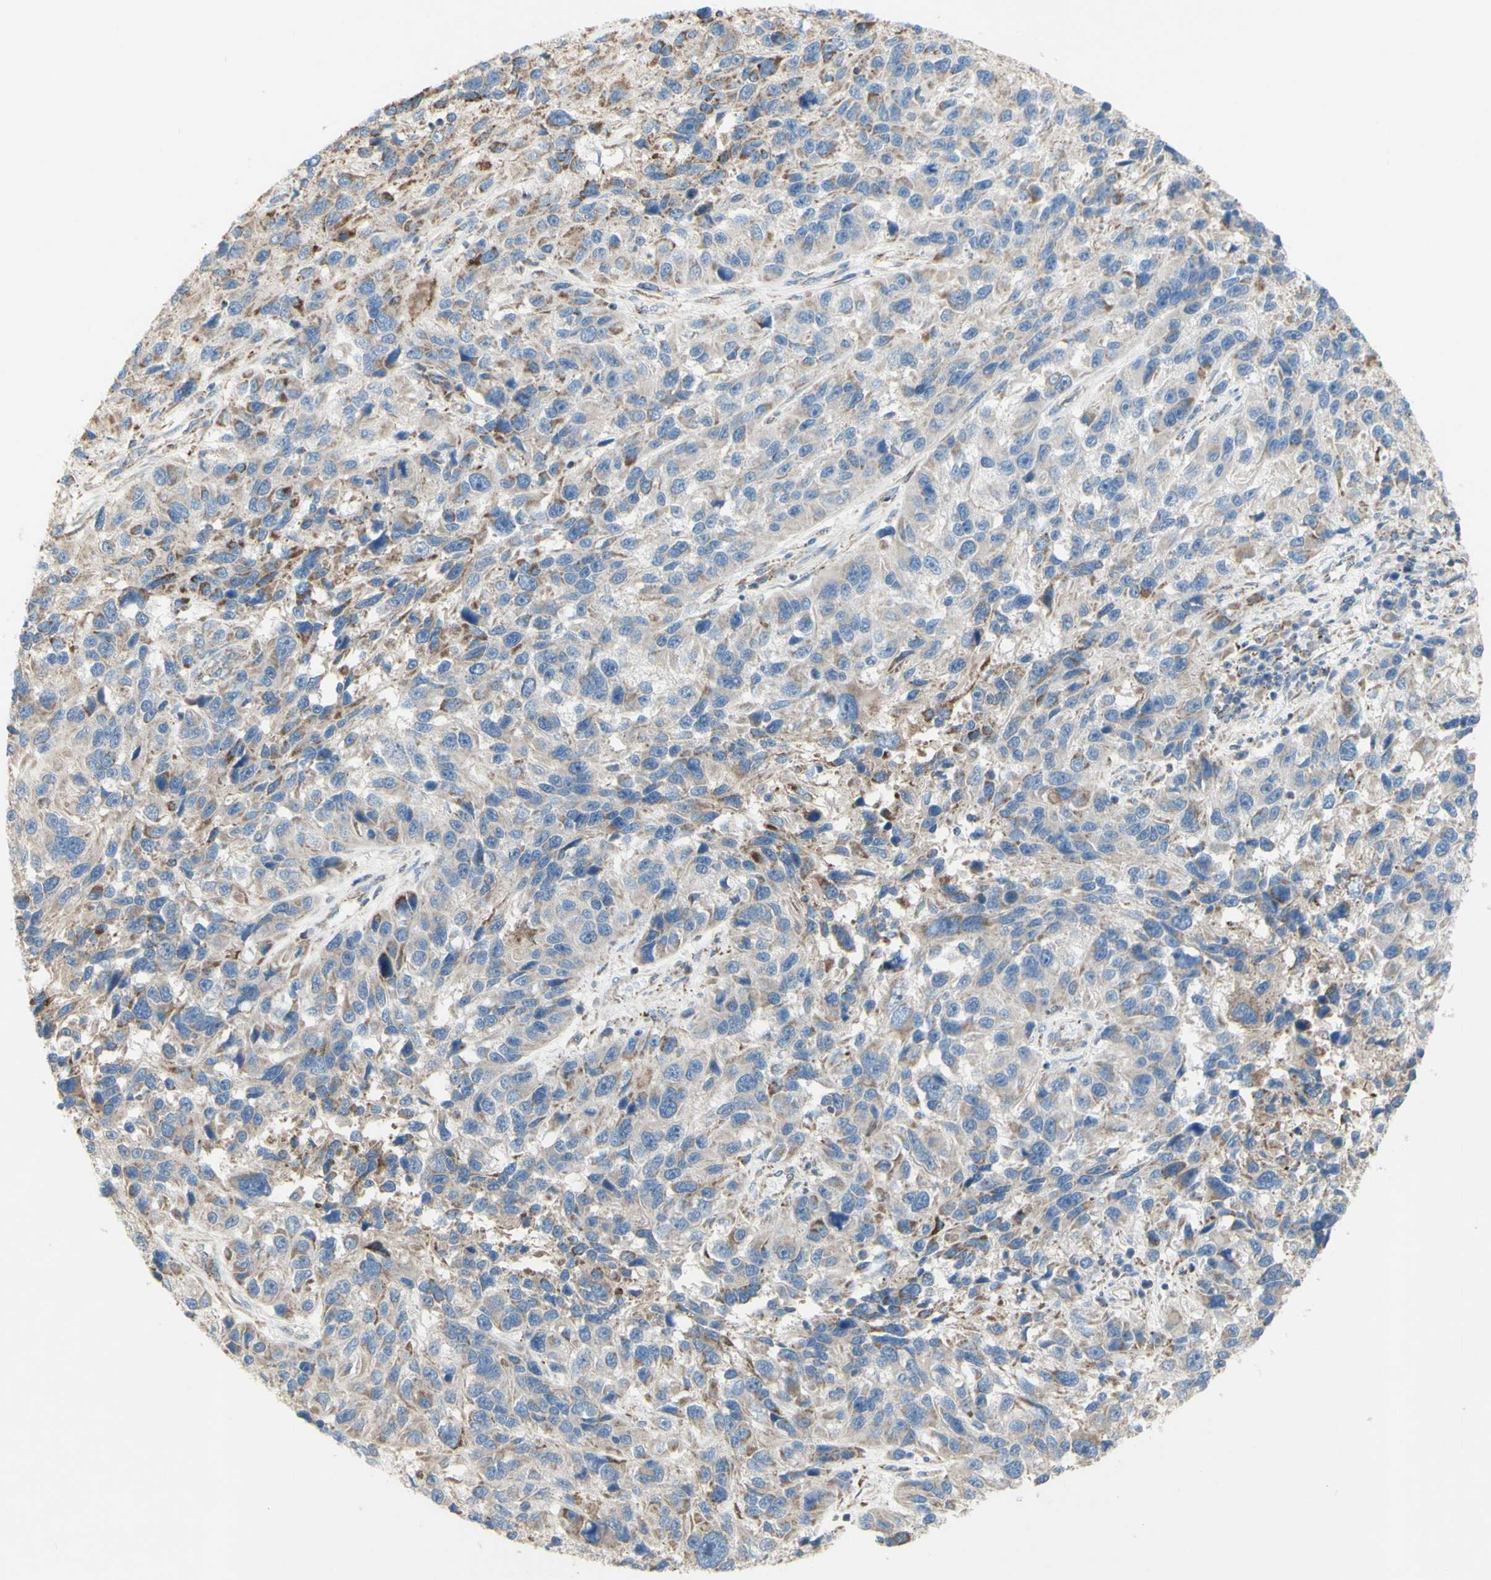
{"staining": {"intensity": "weak", "quantity": "<25%", "location": "cytoplasmic/membranous"}, "tissue": "melanoma", "cell_type": "Tumor cells", "image_type": "cancer", "snomed": [{"axis": "morphology", "description": "Malignant melanoma, NOS"}, {"axis": "topography", "description": "Skin"}], "caption": "Immunohistochemical staining of human malignant melanoma reveals no significant expression in tumor cells. The staining was performed using DAB (3,3'-diaminobenzidine) to visualize the protein expression in brown, while the nuclei were stained in blue with hematoxylin (Magnification: 20x).", "gene": "CNTNAP1", "patient": {"sex": "male", "age": 53}}